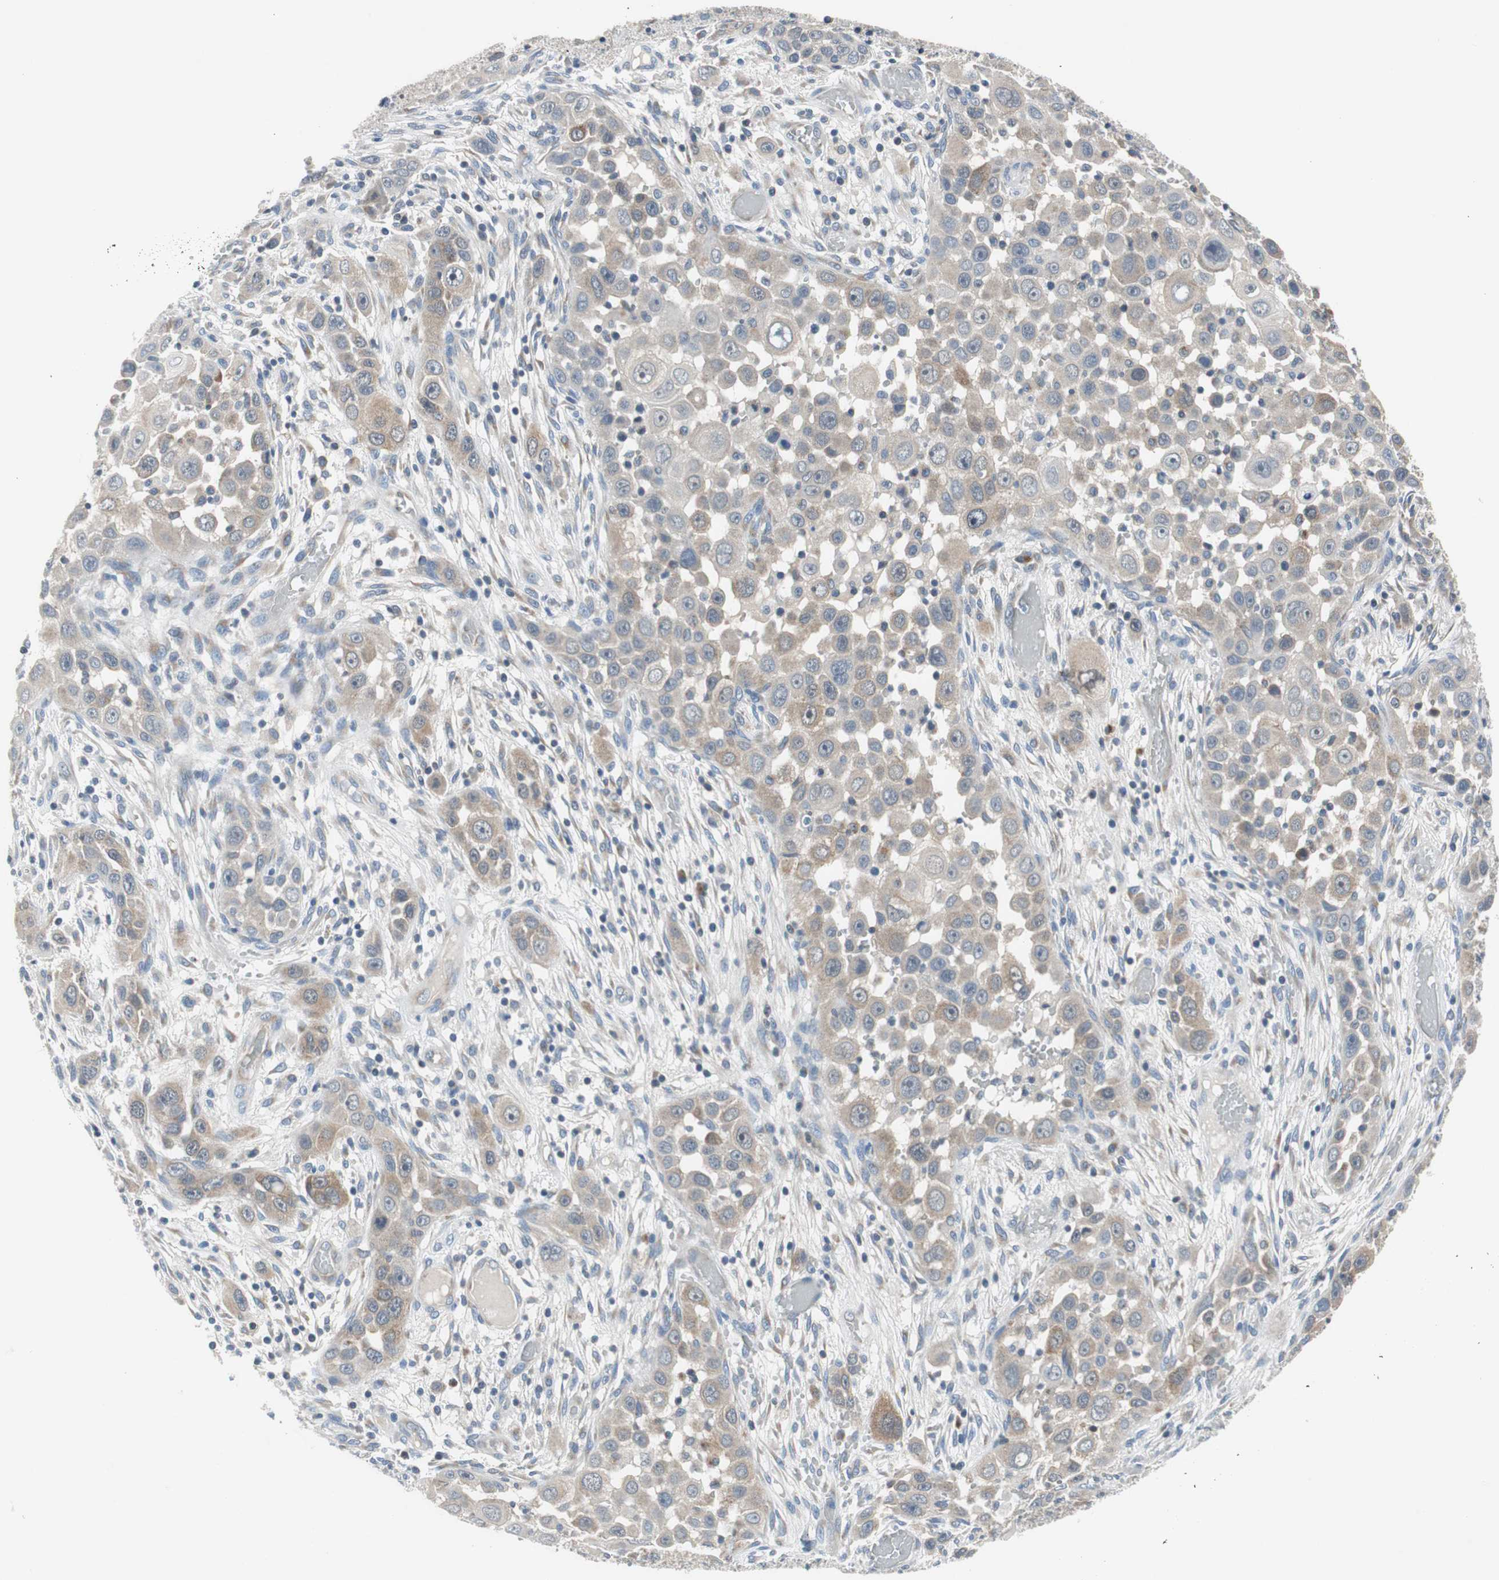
{"staining": {"intensity": "moderate", "quantity": ">75%", "location": "cytoplasmic/membranous"}, "tissue": "head and neck cancer", "cell_type": "Tumor cells", "image_type": "cancer", "snomed": [{"axis": "morphology", "description": "Carcinoma, NOS"}, {"axis": "topography", "description": "Head-Neck"}], "caption": "High-power microscopy captured an immunohistochemistry photomicrograph of carcinoma (head and neck), revealing moderate cytoplasmic/membranous positivity in approximately >75% of tumor cells.", "gene": "PLAA", "patient": {"sex": "male", "age": 87}}